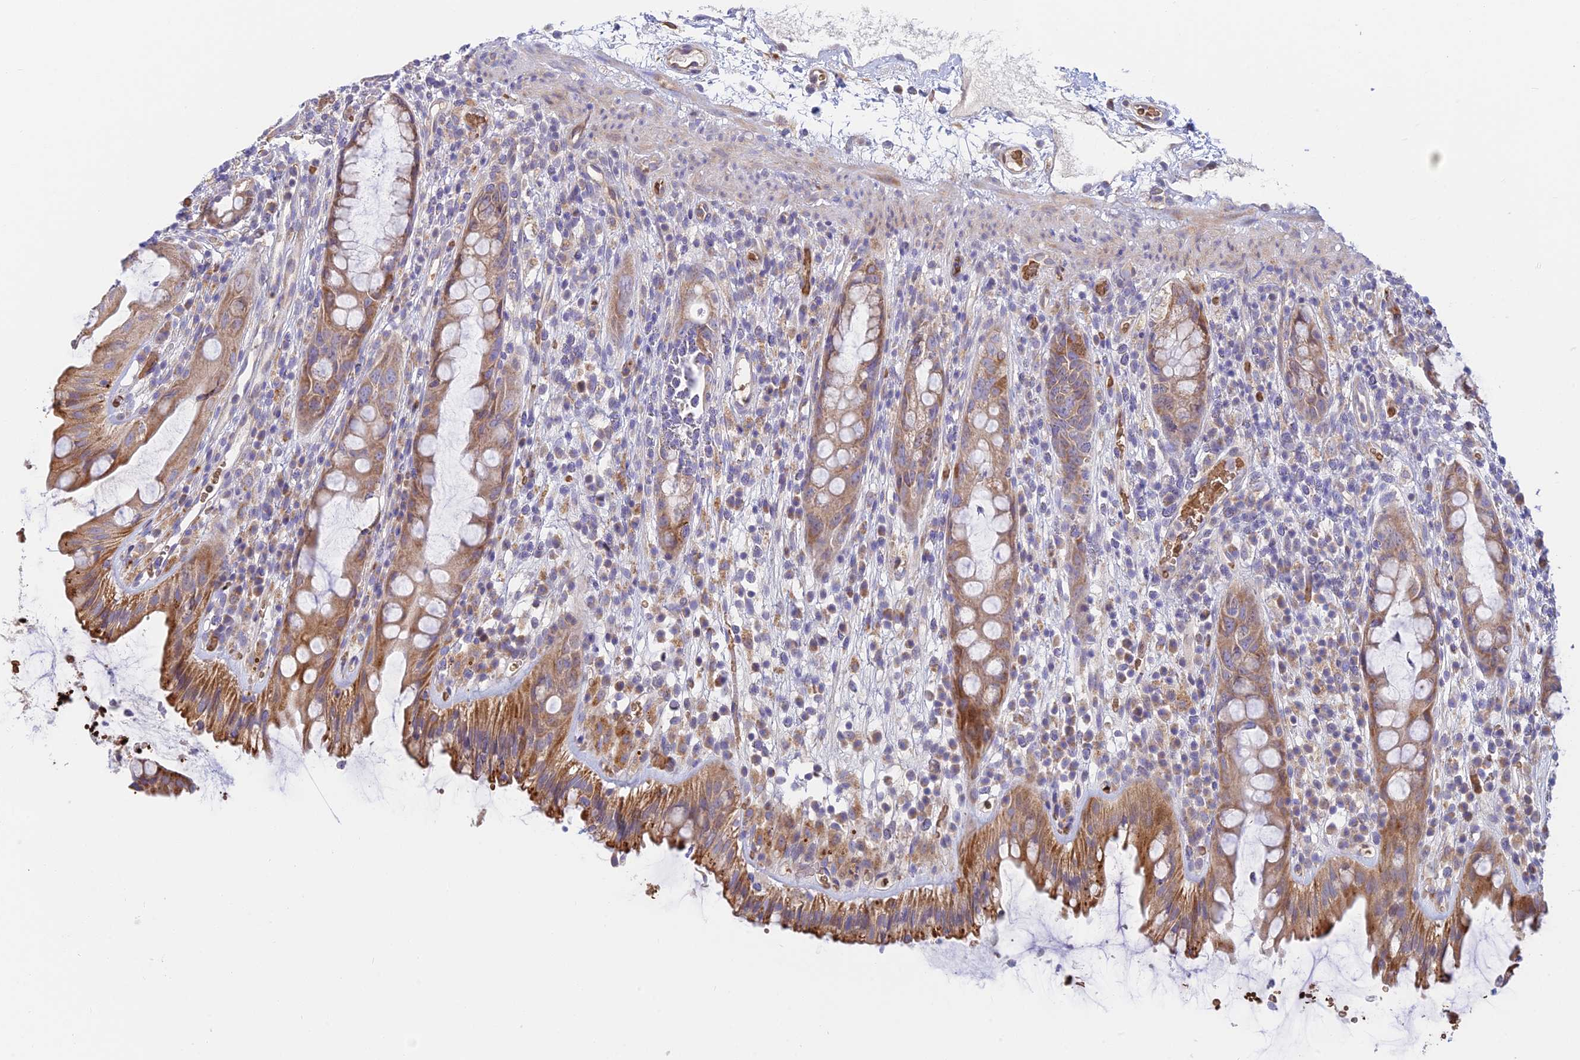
{"staining": {"intensity": "moderate", "quantity": "25%-75%", "location": "cytoplasmic/membranous"}, "tissue": "rectum", "cell_type": "Glandular cells", "image_type": "normal", "snomed": [{"axis": "morphology", "description": "Normal tissue, NOS"}, {"axis": "topography", "description": "Rectum"}], "caption": "High-power microscopy captured an immunohistochemistry (IHC) micrograph of unremarkable rectum, revealing moderate cytoplasmic/membranous positivity in about 25%-75% of glandular cells. (DAB (3,3'-diaminobenzidine) IHC with brightfield microscopy, high magnification).", "gene": "UFSP2", "patient": {"sex": "female", "age": 57}}